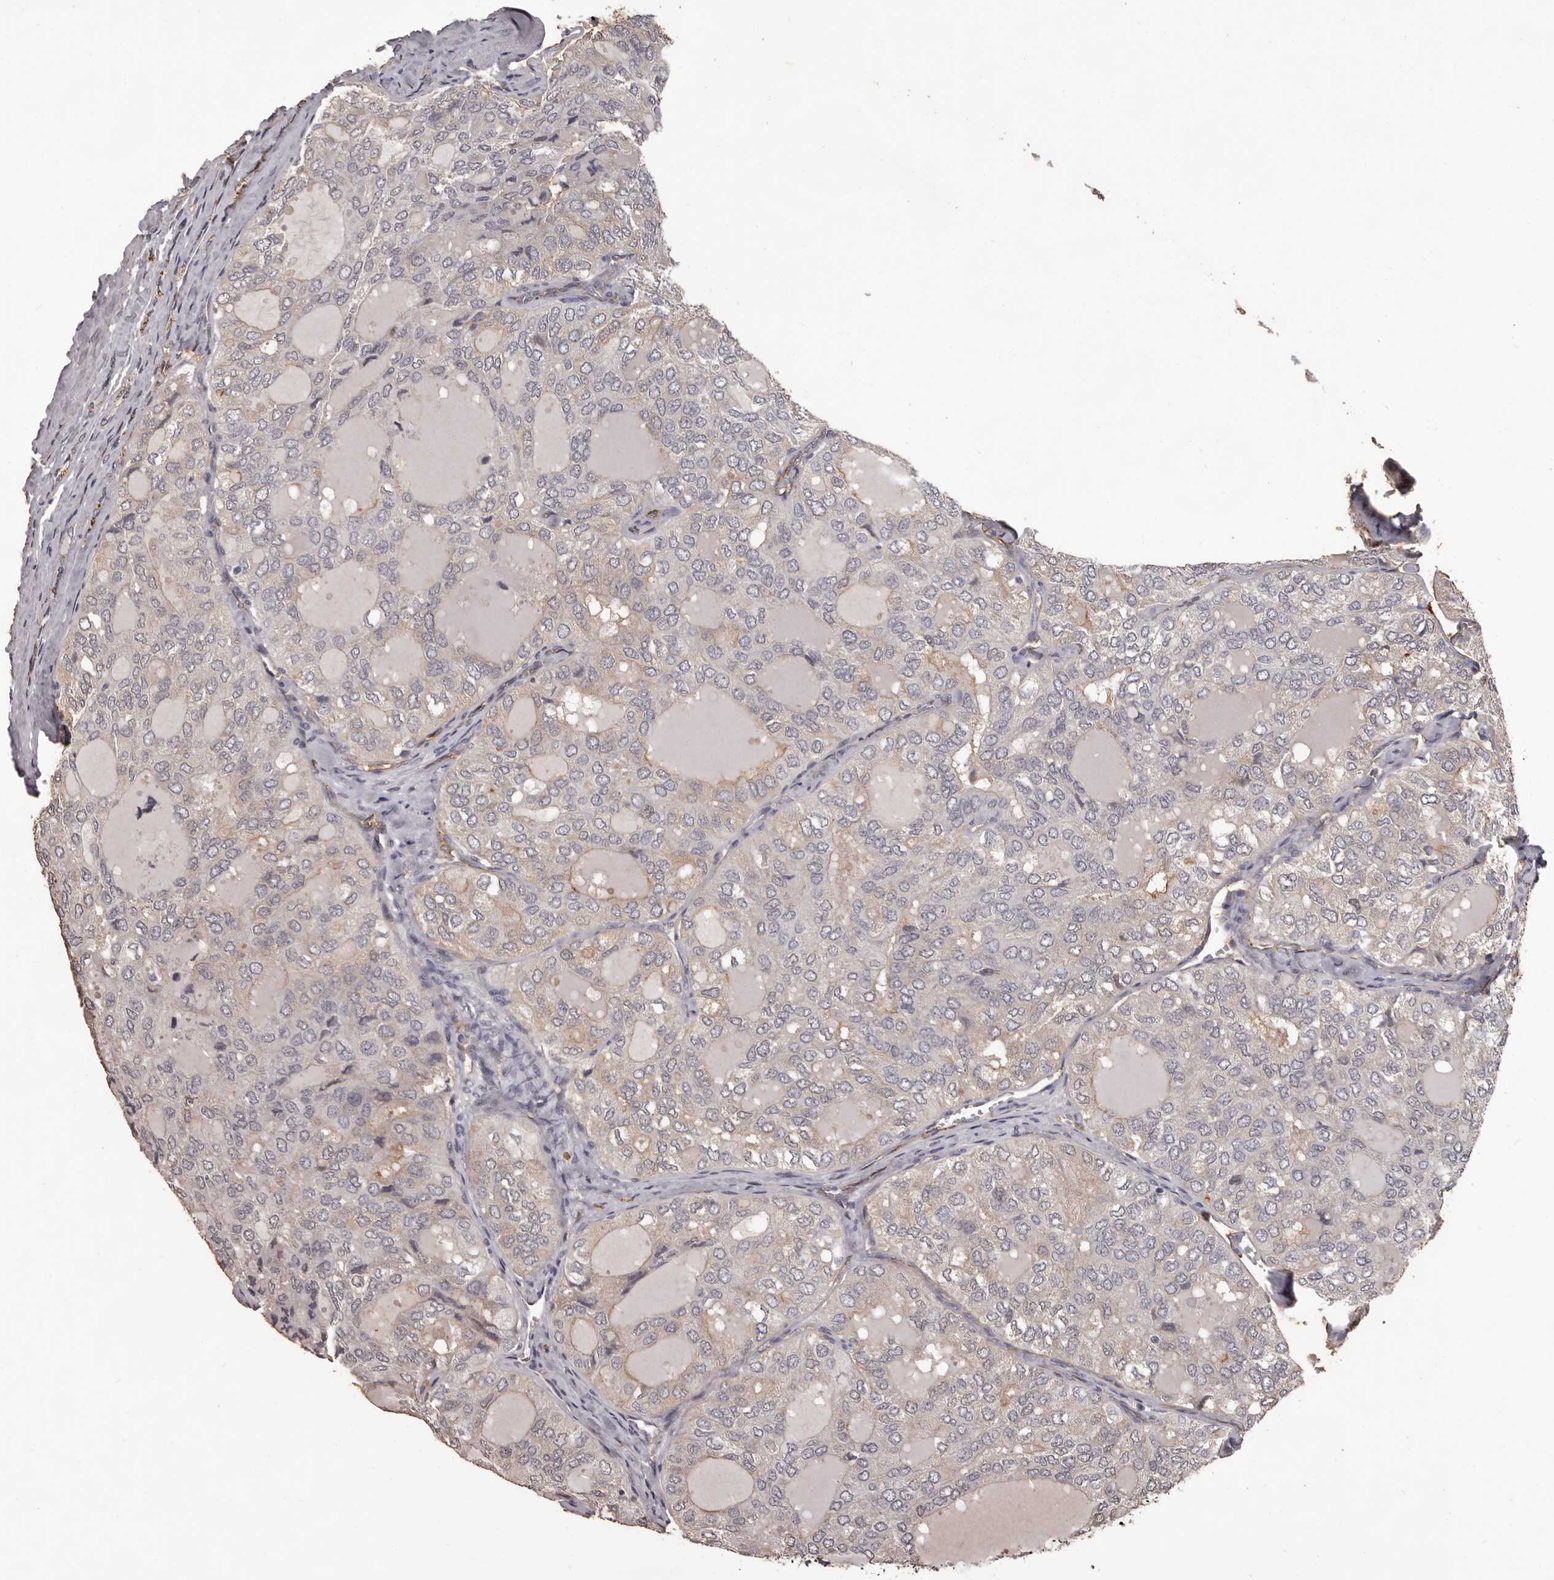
{"staining": {"intensity": "weak", "quantity": "<25%", "location": "cytoplasmic/membranous"}, "tissue": "thyroid cancer", "cell_type": "Tumor cells", "image_type": "cancer", "snomed": [{"axis": "morphology", "description": "Follicular adenoma carcinoma, NOS"}, {"axis": "topography", "description": "Thyroid gland"}], "caption": "The immunohistochemistry photomicrograph has no significant positivity in tumor cells of thyroid follicular adenoma carcinoma tissue.", "gene": "GPR78", "patient": {"sex": "male", "age": 75}}